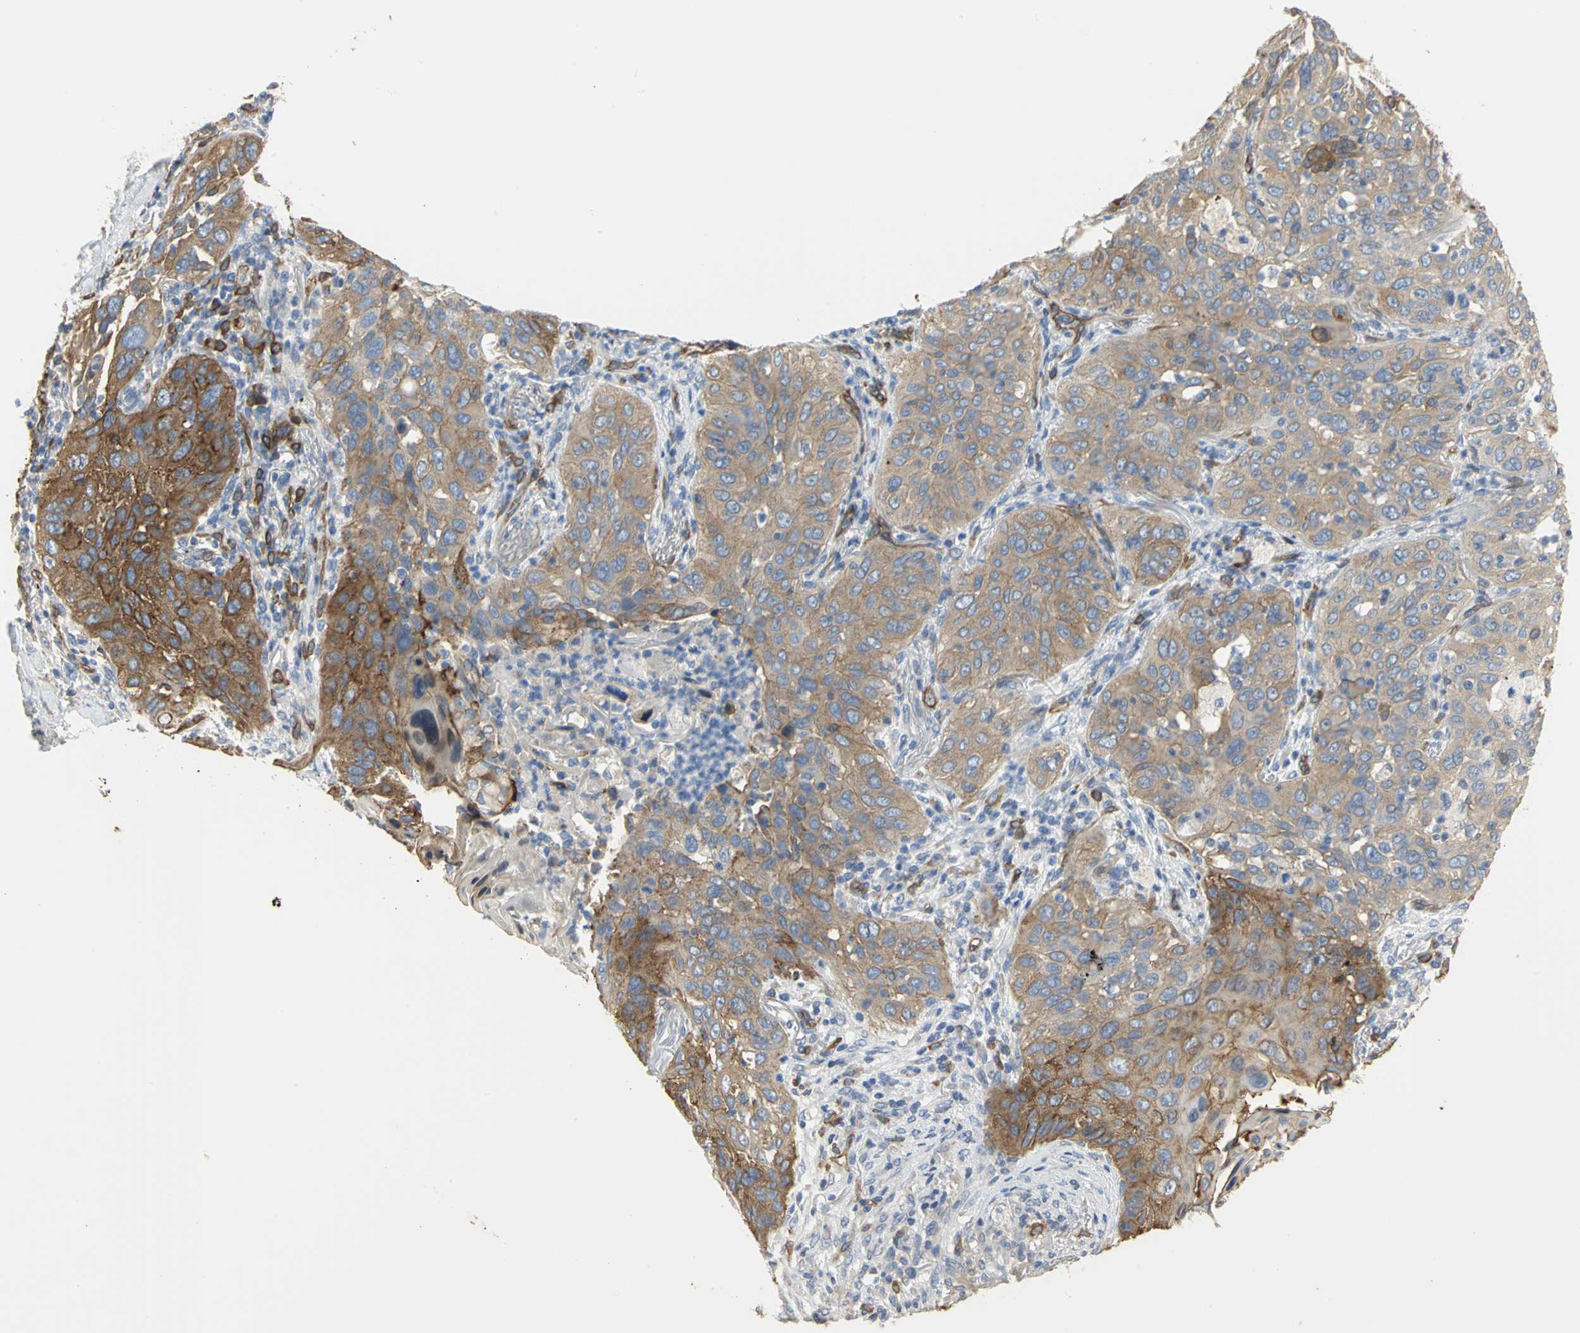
{"staining": {"intensity": "strong", "quantity": ">75%", "location": "cytoplasmic/membranous"}, "tissue": "lung cancer", "cell_type": "Tumor cells", "image_type": "cancer", "snomed": [{"axis": "morphology", "description": "Squamous cell carcinoma, NOS"}, {"axis": "topography", "description": "Lung"}], "caption": "Immunohistochemical staining of squamous cell carcinoma (lung) reveals strong cytoplasmic/membranous protein staining in about >75% of tumor cells. (DAB IHC with brightfield microscopy, high magnification).", "gene": "FLNB", "patient": {"sex": "female", "age": 67}}